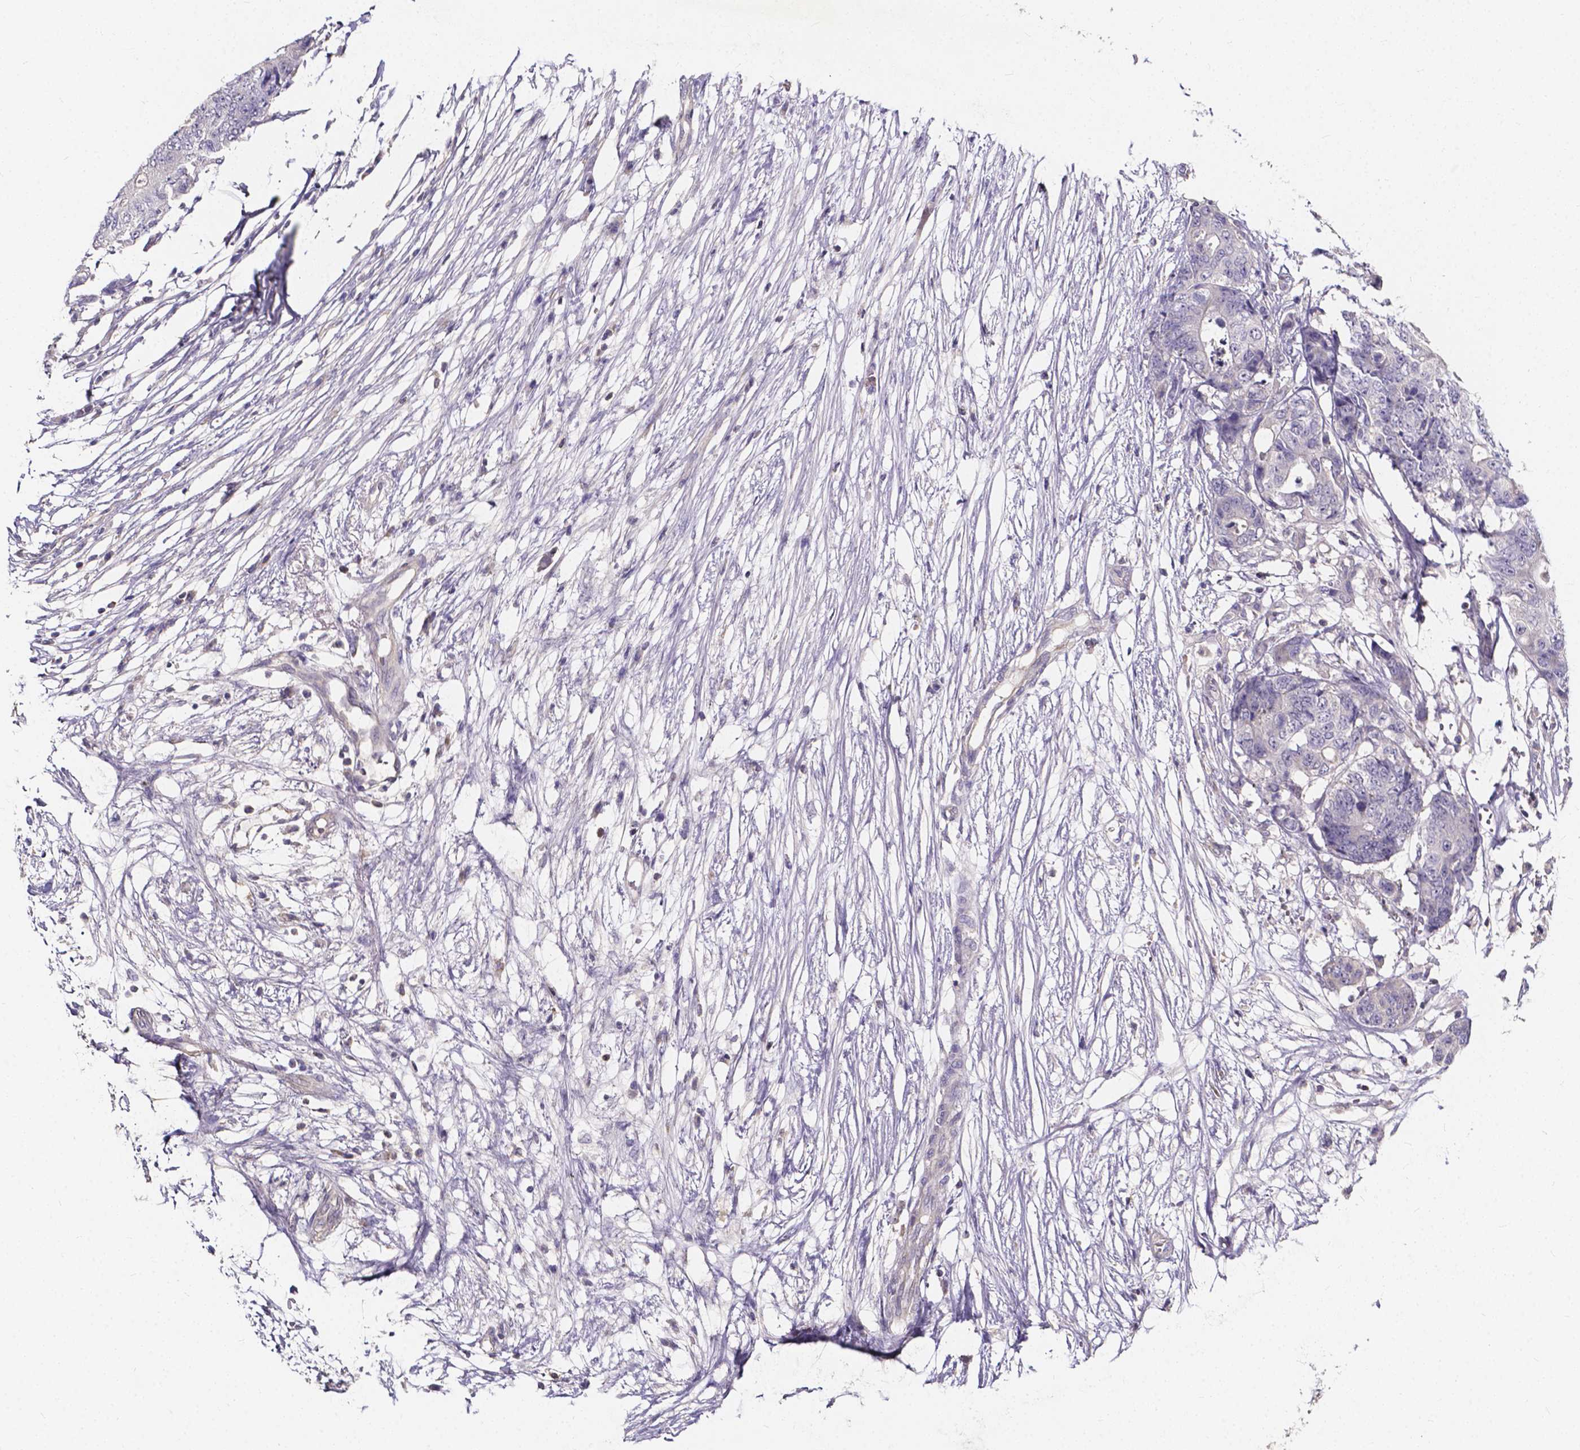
{"staining": {"intensity": "negative", "quantity": "none", "location": "none"}, "tissue": "colorectal cancer", "cell_type": "Tumor cells", "image_type": "cancer", "snomed": [{"axis": "morphology", "description": "Adenocarcinoma, NOS"}, {"axis": "topography", "description": "Colon"}], "caption": "Colorectal cancer was stained to show a protein in brown. There is no significant positivity in tumor cells.", "gene": "THEMIS", "patient": {"sex": "female", "age": 48}}